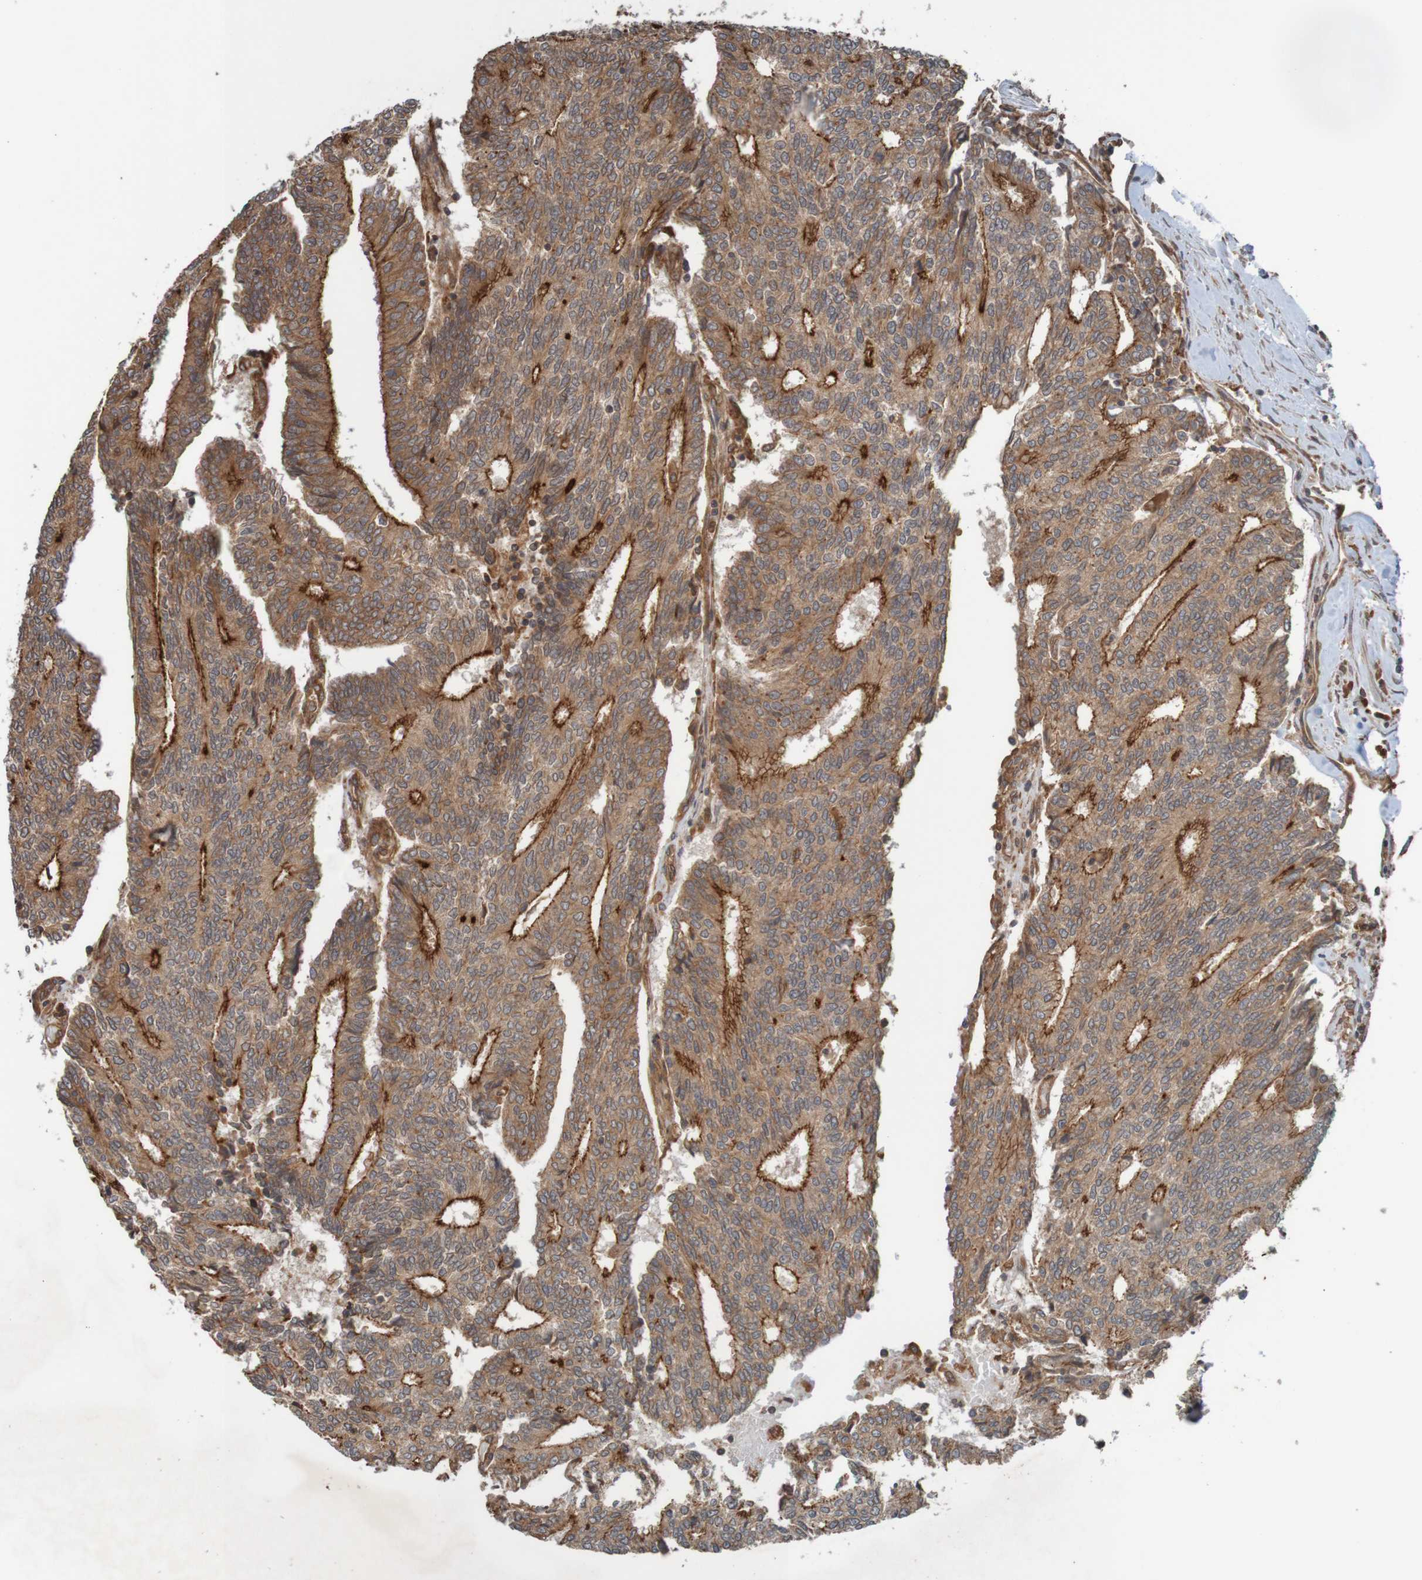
{"staining": {"intensity": "moderate", "quantity": ">75%", "location": "cytoplasmic/membranous"}, "tissue": "prostate cancer", "cell_type": "Tumor cells", "image_type": "cancer", "snomed": [{"axis": "morphology", "description": "Normal tissue, NOS"}, {"axis": "morphology", "description": "Adenocarcinoma, High grade"}, {"axis": "topography", "description": "Prostate"}, {"axis": "topography", "description": "Seminal veicle"}], "caption": "Immunohistochemical staining of human adenocarcinoma (high-grade) (prostate) displays moderate cytoplasmic/membranous protein positivity in approximately >75% of tumor cells.", "gene": "ARHGEF11", "patient": {"sex": "male", "age": 55}}